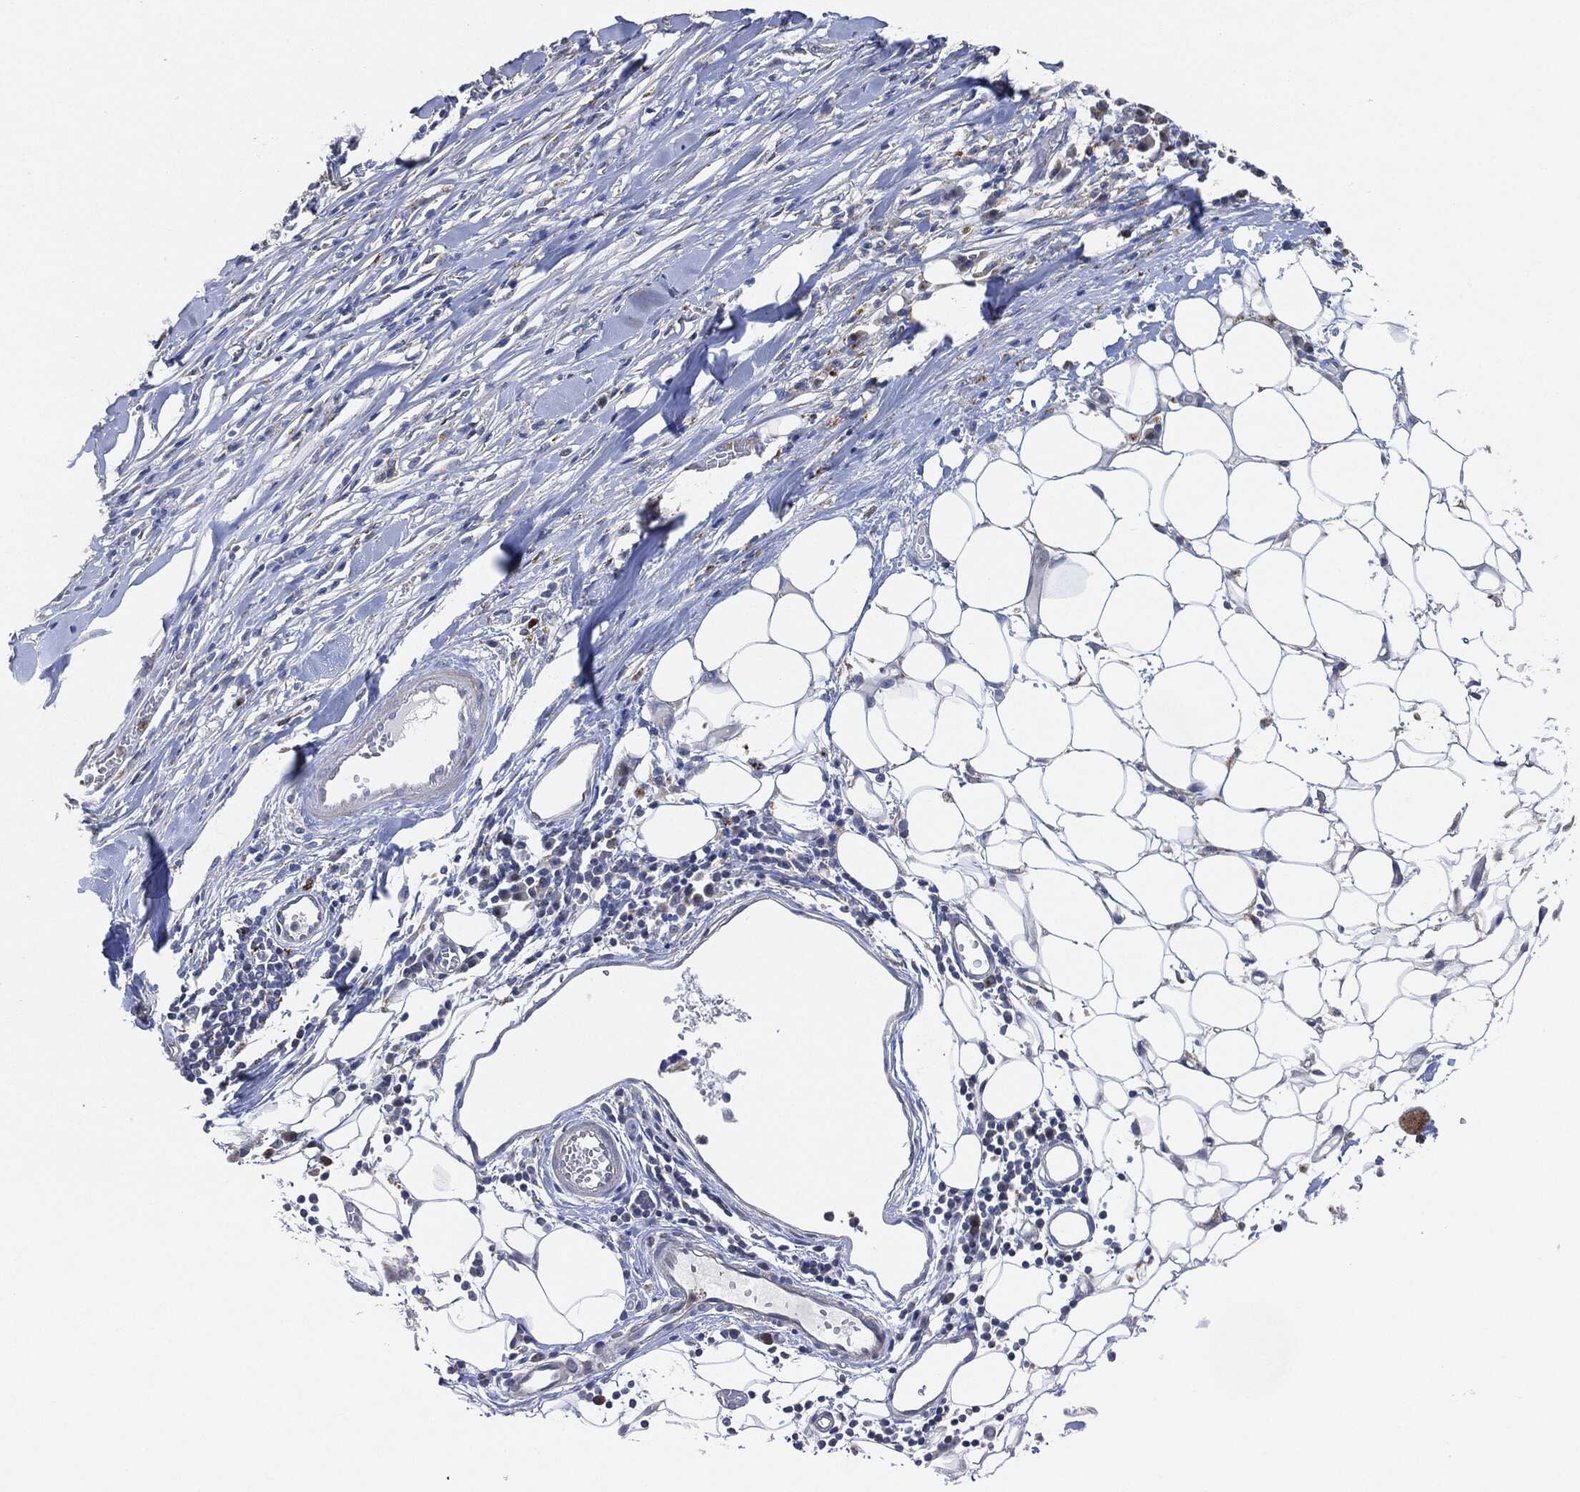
{"staining": {"intensity": "moderate", "quantity": "<25%", "location": "cytoplasmic/membranous"}, "tissue": "melanoma", "cell_type": "Tumor cells", "image_type": "cancer", "snomed": [{"axis": "morphology", "description": "Malignant melanoma, Metastatic site"}, {"axis": "topography", "description": "Lymph node"}], "caption": "Approximately <25% of tumor cells in malignant melanoma (metastatic site) reveal moderate cytoplasmic/membranous protein staining as visualized by brown immunohistochemical staining.", "gene": "VSIG4", "patient": {"sex": "male", "age": 50}}